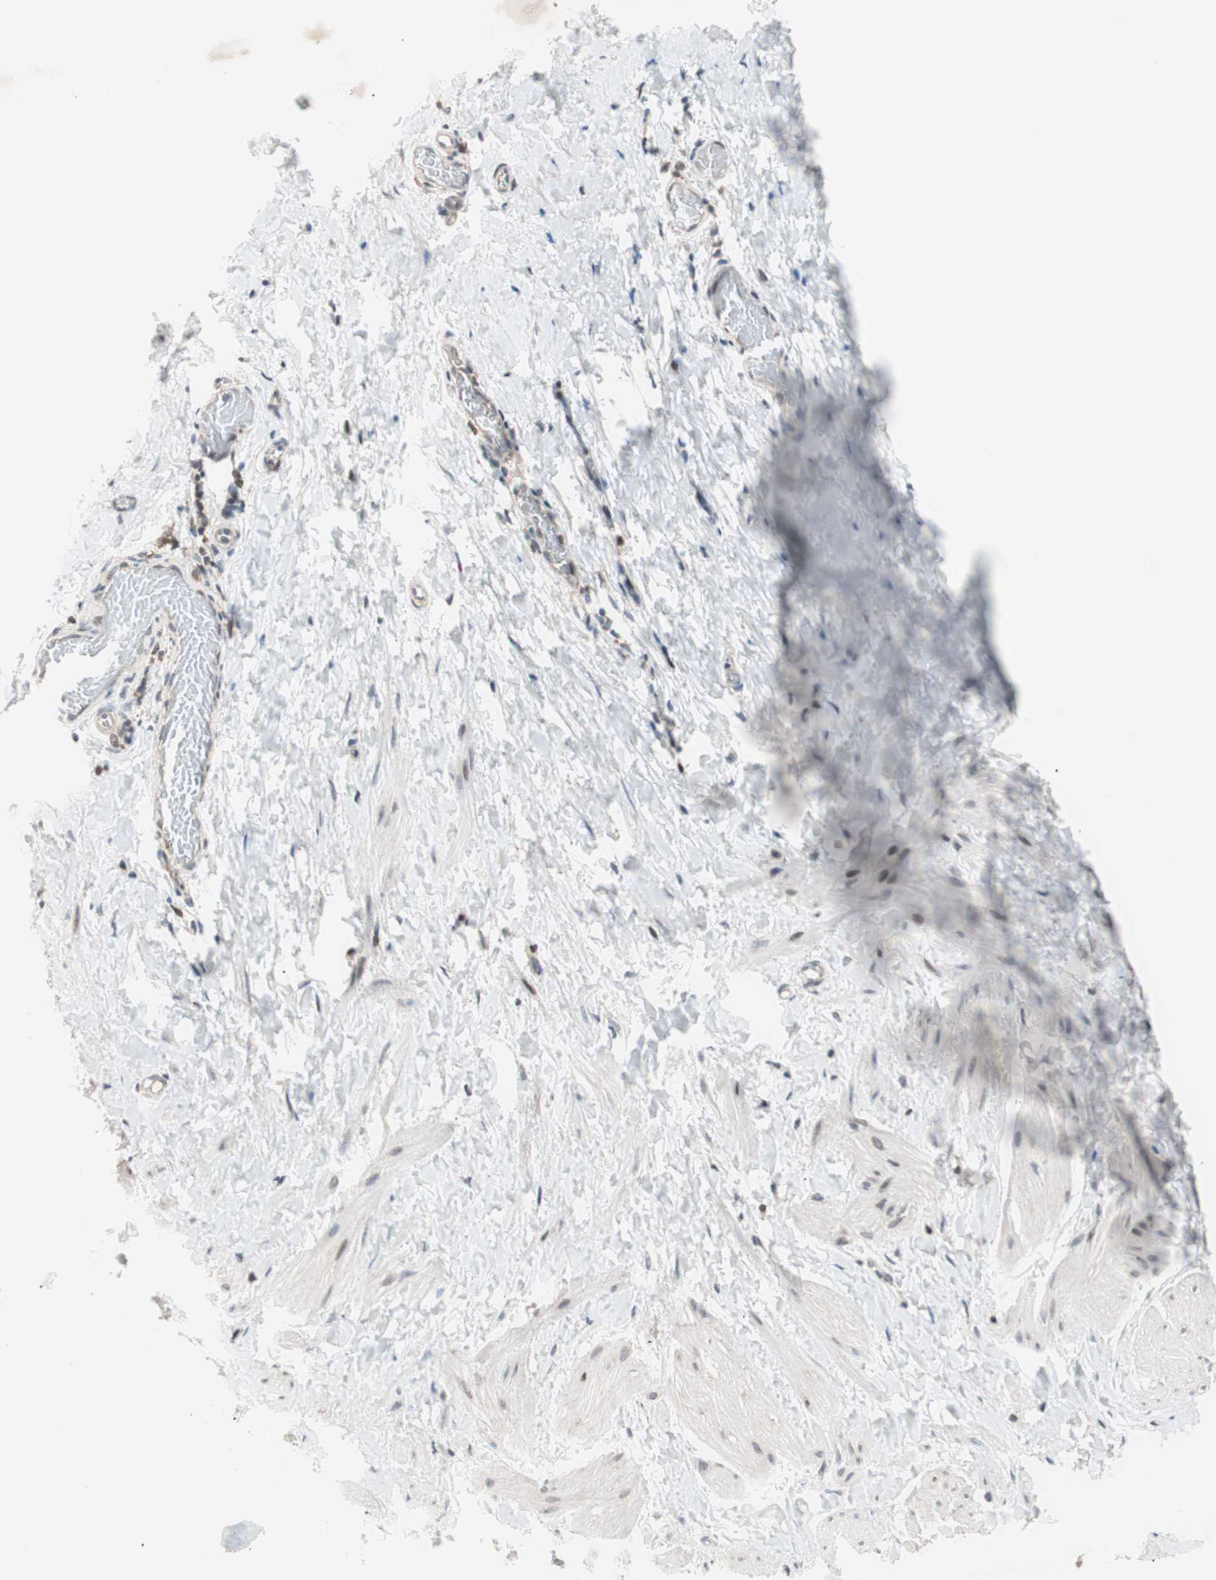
{"staining": {"intensity": "negative", "quantity": "none", "location": "none"}, "tissue": "smooth muscle", "cell_type": "Smooth muscle cells", "image_type": "normal", "snomed": [{"axis": "morphology", "description": "Normal tissue, NOS"}, {"axis": "topography", "description": "Smooth muscle"}], "caption": "A high-resolution histopathology image shows IHC staining of unremarkable smooth muscle, which demonstrates no significant expression in smooth muscle cells. (Immunohistochemistry, brightfield microscopy, high magnification).", "gene": "POLH", "patient": {"sex": "male", "age": 16}}